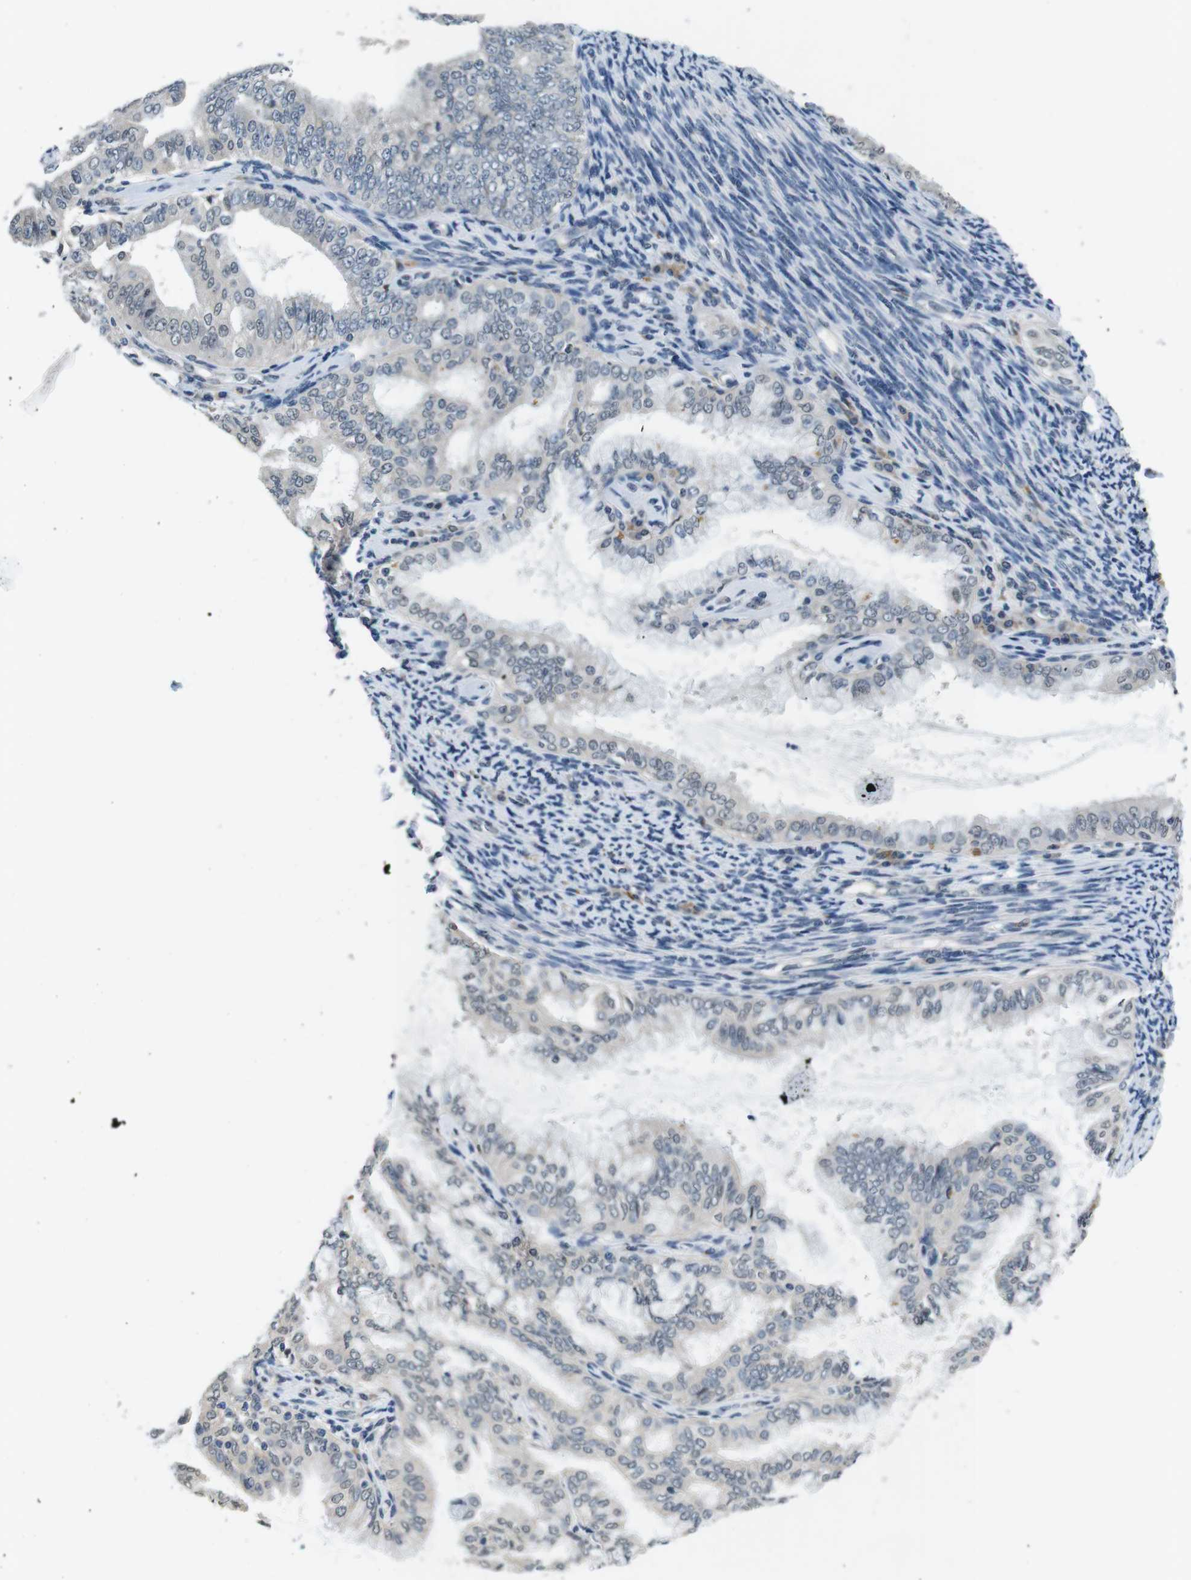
{"staining": {"intensity": "negative", "quantity": "none", "location": "none"}, "tissue": "endometrial cancer", "cell_type": "Tumor cells", "image_type": "cancer", "snomed": [{"axis": "morphology", "description": "Adenocarcinoma, NOS"}, {"axis": "topography", "description": "Endometrium"}], "caption": "DAB immunohistochemical staining of endometrial adenocarcinoma shows no significant expression in tumor cells.", "gene": "CD163L1", "patient": {"sex": "female", "age": 63}}